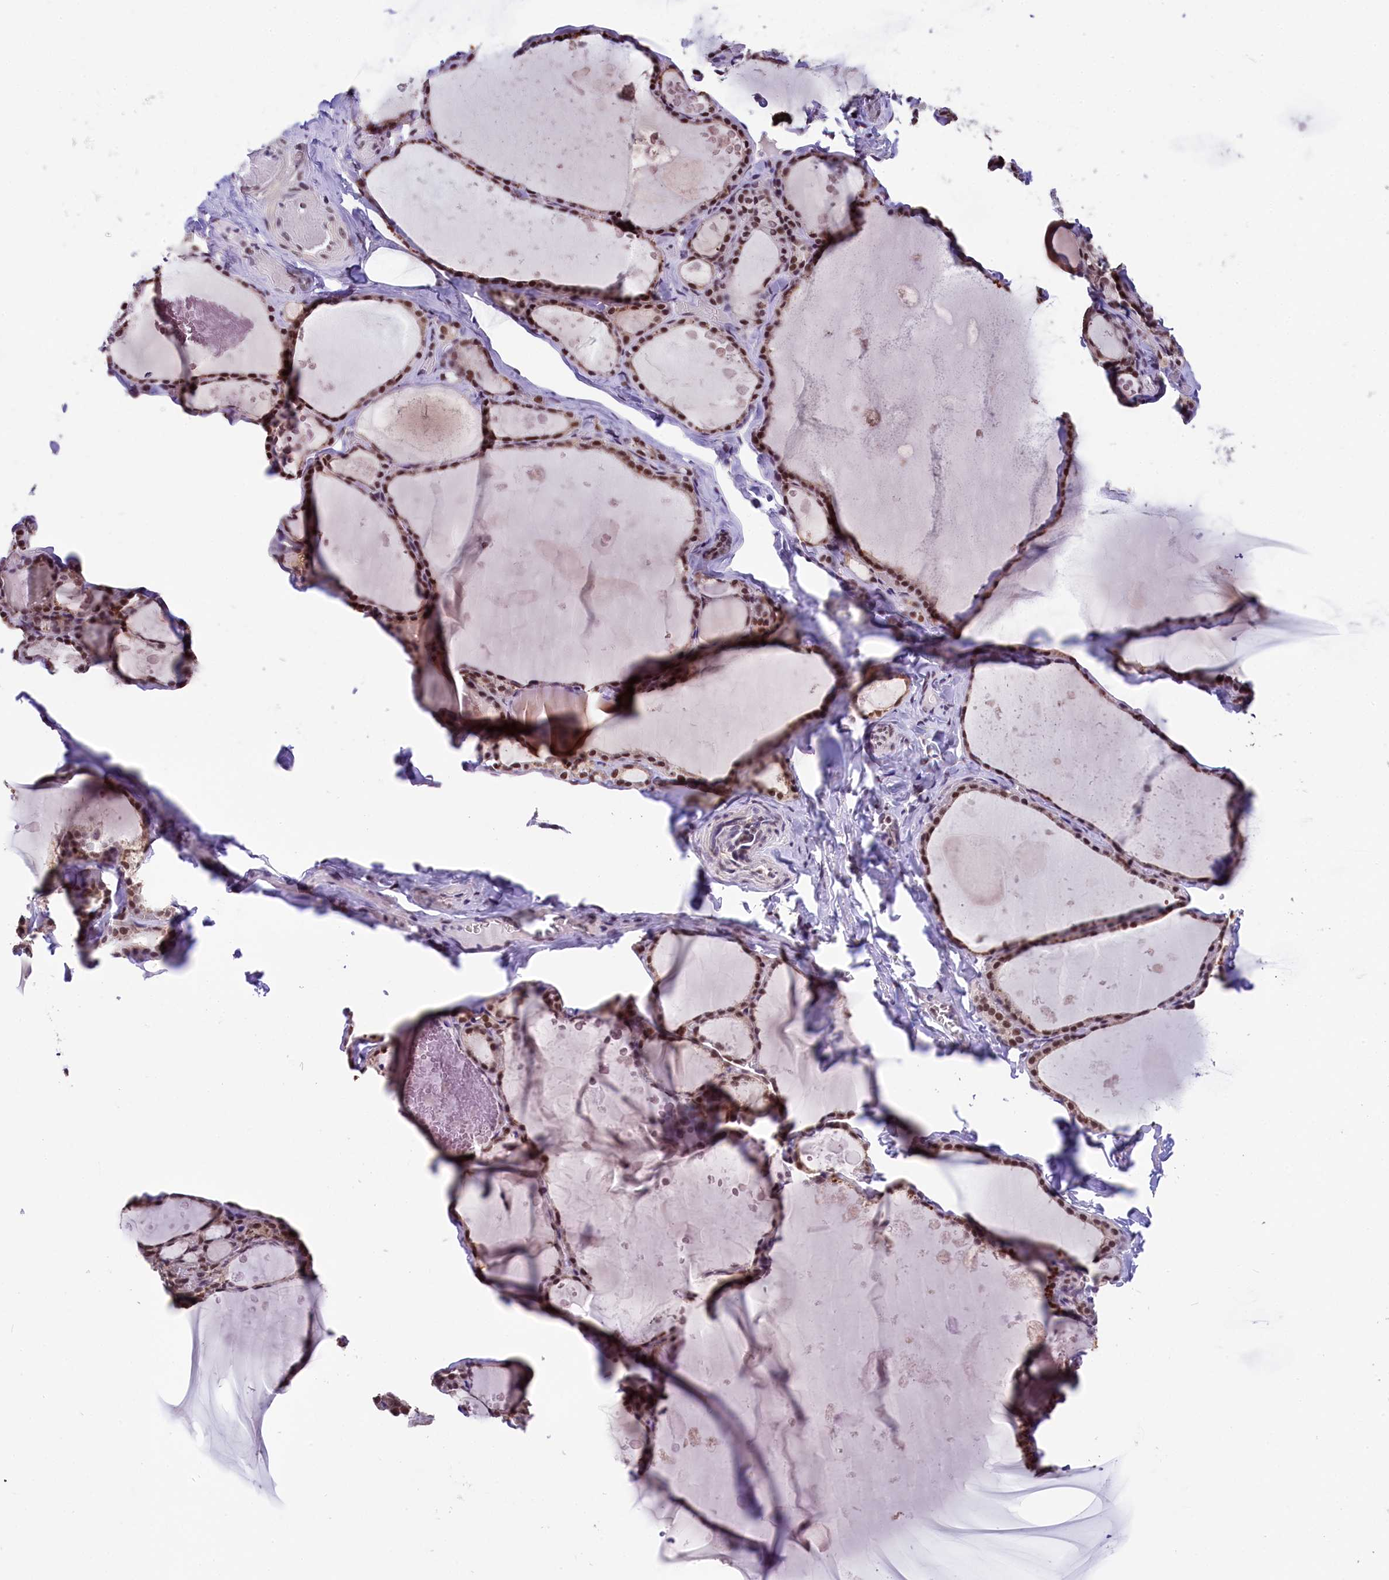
{"staining": {"intensity": "moderate", "quantity": ">75%", "location": "nuclear"}, "tissue": "thyroid gland", "cell_type": "Glandular cells", "image_type": "normal", "snomed": [{"axis": "morphology", "description": "Normal tissue, NOS"}, {"axis": "topography", "description": "Thyroid gland"}], "caption": "High-magnification brightfield microscopy of benign thyroid gland stained with DAB (brown) and counterstained with hematoxylin (blue). glandular cells exhibit moderate nuclear staining is present in about>75% of cells.", "gene": "ZC3H4", "patient": {"sex": "male", "age": 56}}